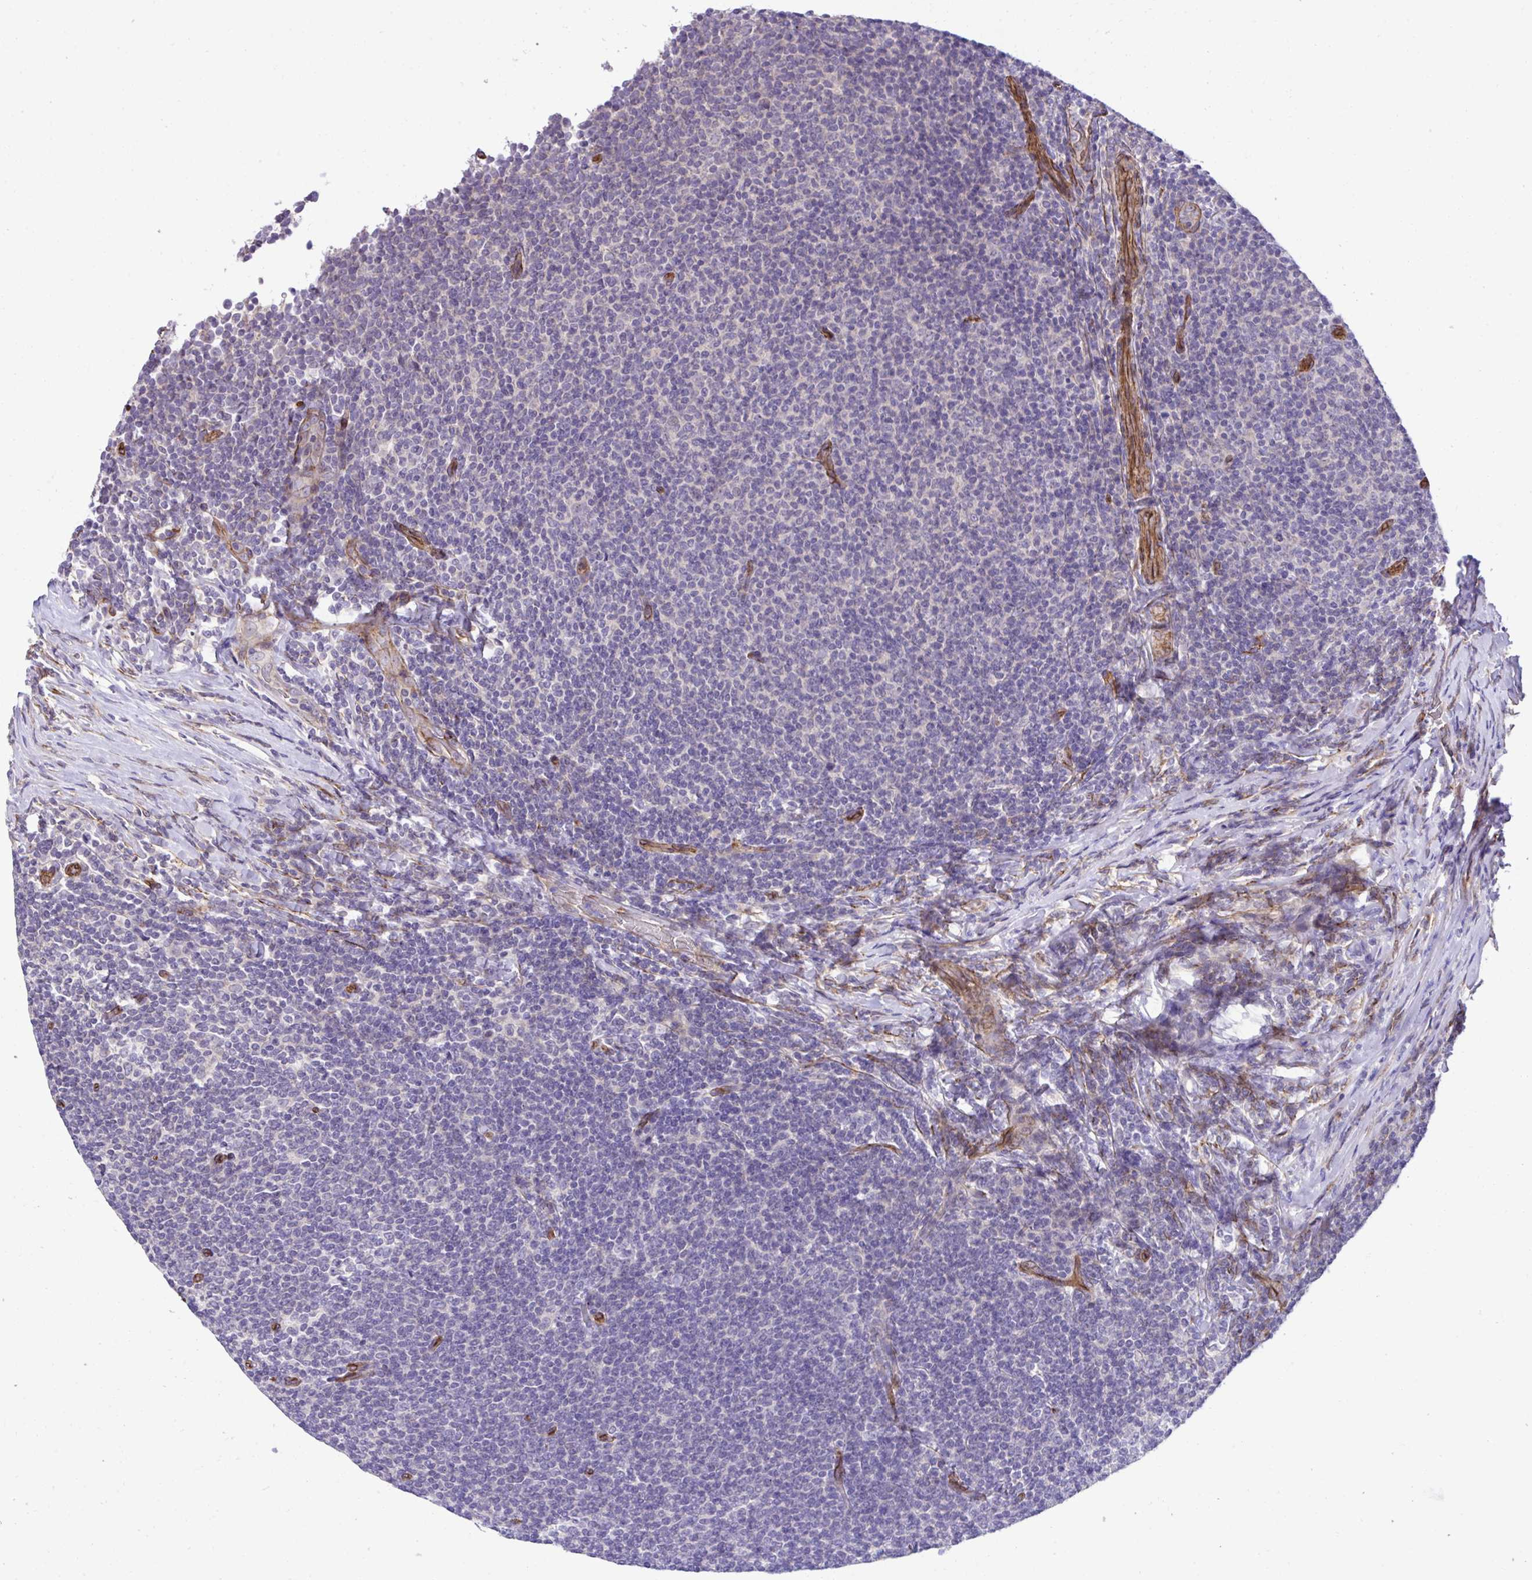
{"staining": {"intensity": "negative", "quantity": "none", "location": "none"}, "tissue": "lymphoma", "cell_type": "Tumor cells", "image_type": "cancer", "snomed": [{"axis": "morphology", "description": "Malignant lymphoma, non-Hodgkin's type, Low grade"}, {"axis": "topography", "description": "Lymph node"}], "caption": "High power microscopy histopathology image of an immunohistochemistry photomicrograph of lymphoma, revealing no significant positivity in tumor cells. (Immunohistochemistry (ihc), brightfield microscopy, high magnification).", "gene": "TRIM52", "patient": {"sex": "male", "age": 52}}